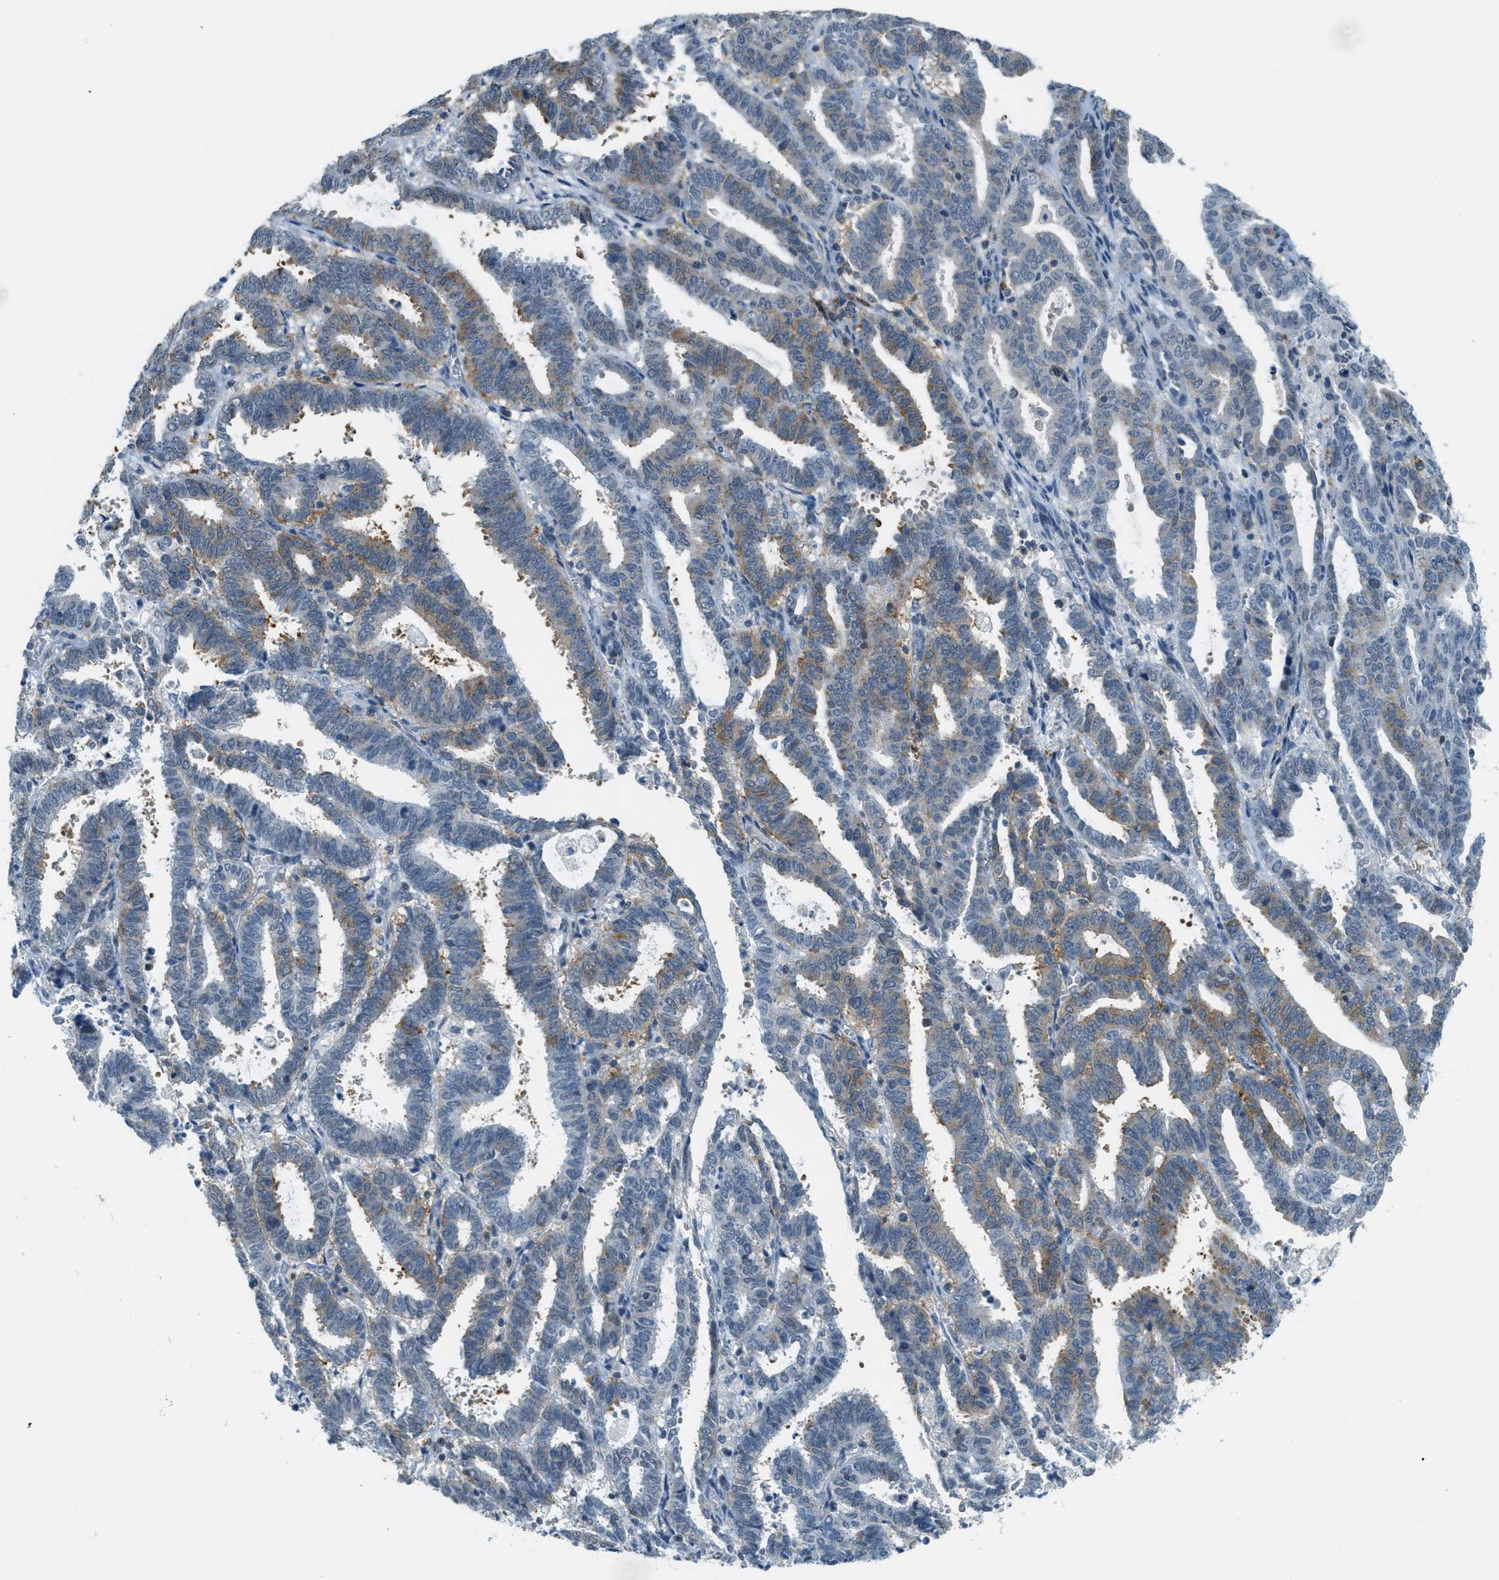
{"staining": {"intensity": "moderate", "quantity": "25%-75%", "location": "cytoplasmic/membranous"}, "tissue": "endometrial cancer", "cell_type": "Tumor cells", "image_type": "cancer", "snomed": [{"axis": "morphology", "description": "Adenocarcinoma, NOS"}, {"axis": "topography", "description": "Uterus"}], "caption": "High-magnification brightfield microscopy of endometrial cancer (adenocarcinoma) stained with DAB (3,3'-diaminobenzidine) (brown) and counterstained with hematoxylin (blue). tumor cells exhibit moderate cytoplasmic/membranous expression is seen in about25%-75% of cells.", "gene": "FYN", "patient": {"sex": "female", "age": 83}}